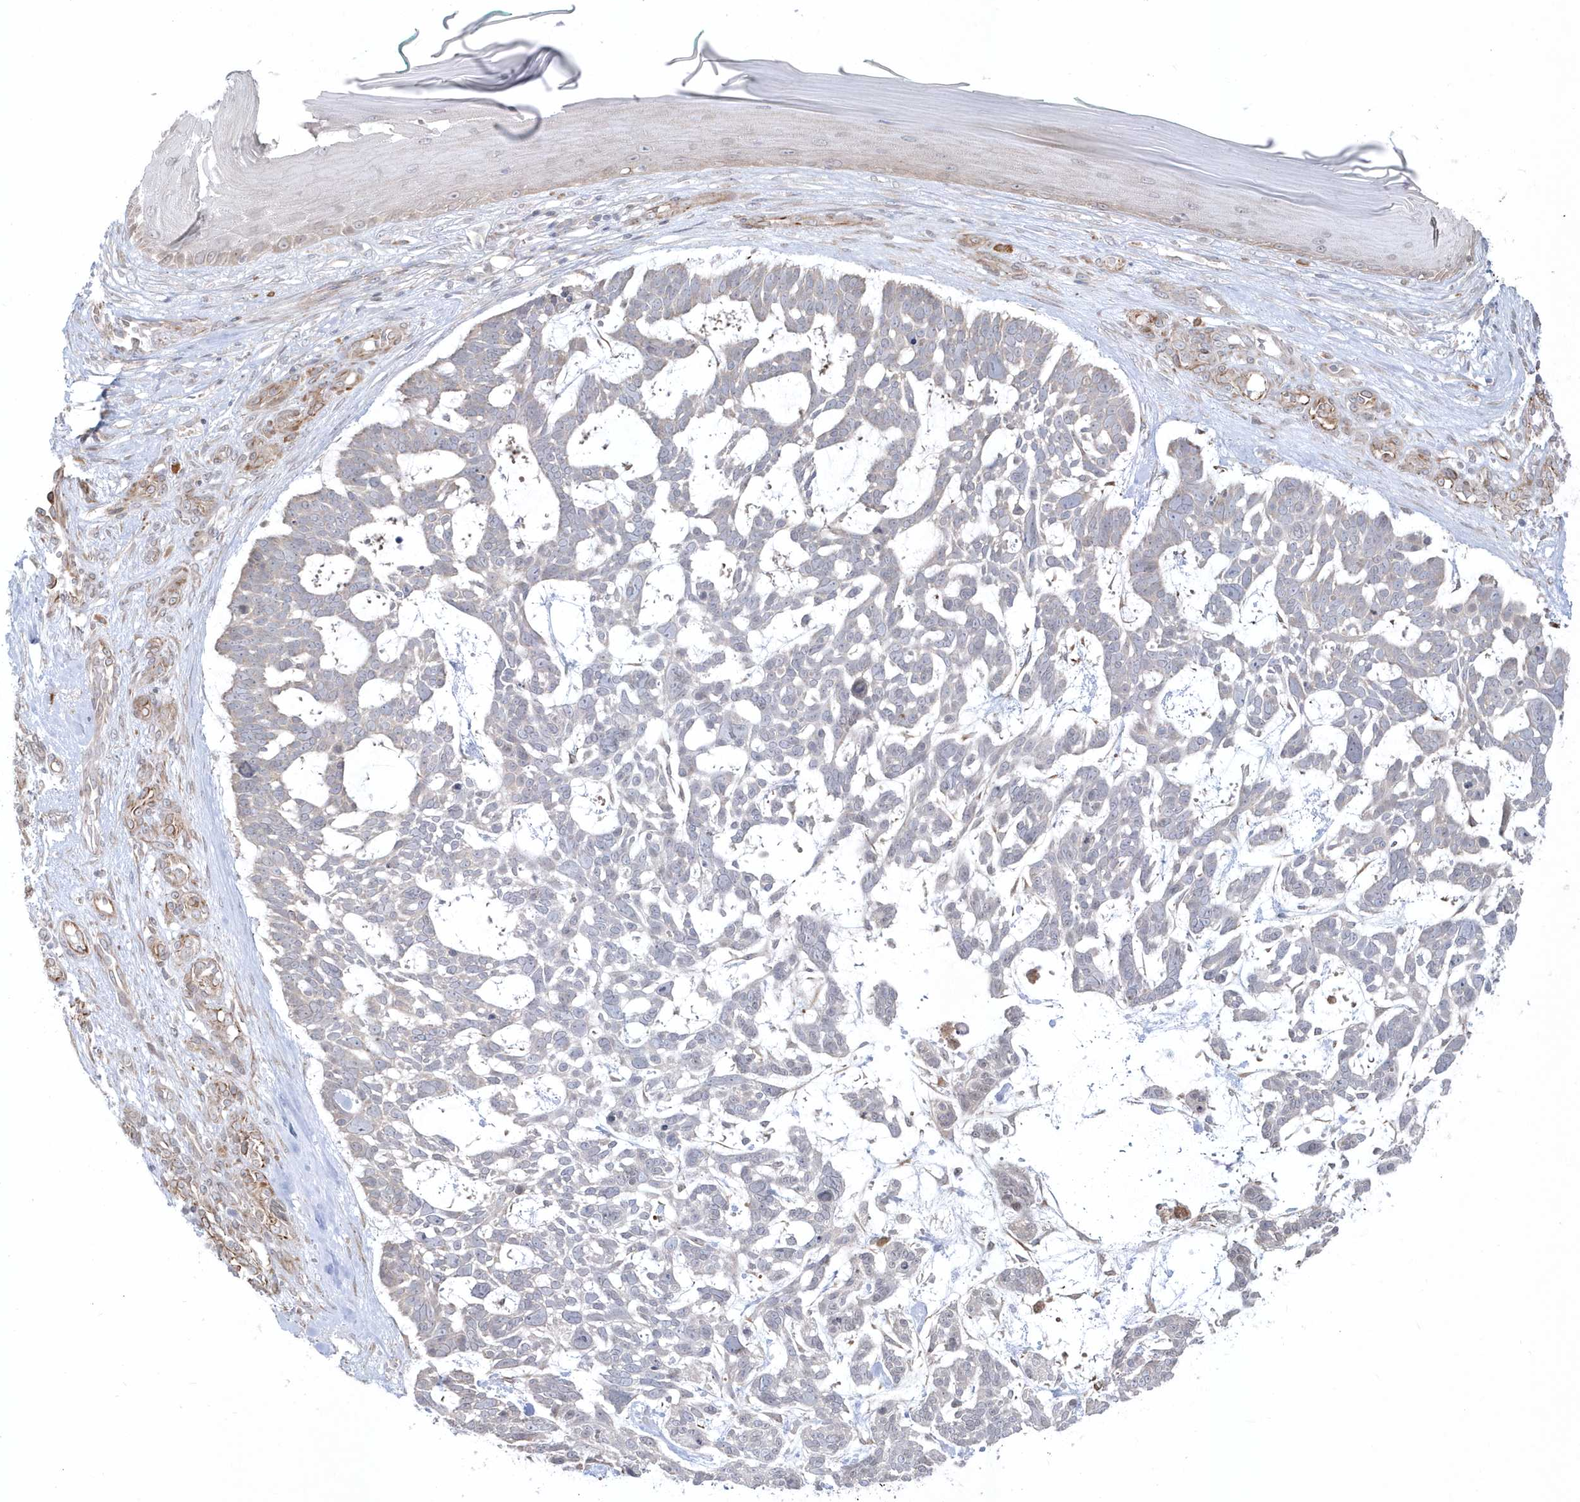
{"staining": {"intensity": "negative", "quantity": "none", "location": "none"}, "tissue": "skin cancer", "cell_type": "Tumor cells", "image_type": "cancer", "snomed": [{"axis": "morphology", "description": "Basal cell carcinoma"}, {"axis": "topography", "description": "Skin"}], "caption": "Immunohistochemistry (IHC) photomicrograph of neoplastic tissue: skin cancer (basal cell carcinoma) stained with DAB demonstrates no significant protein expression in tumor cells.", "gene": "DHX57", "patient": {"sex": "male", "age": 88}}